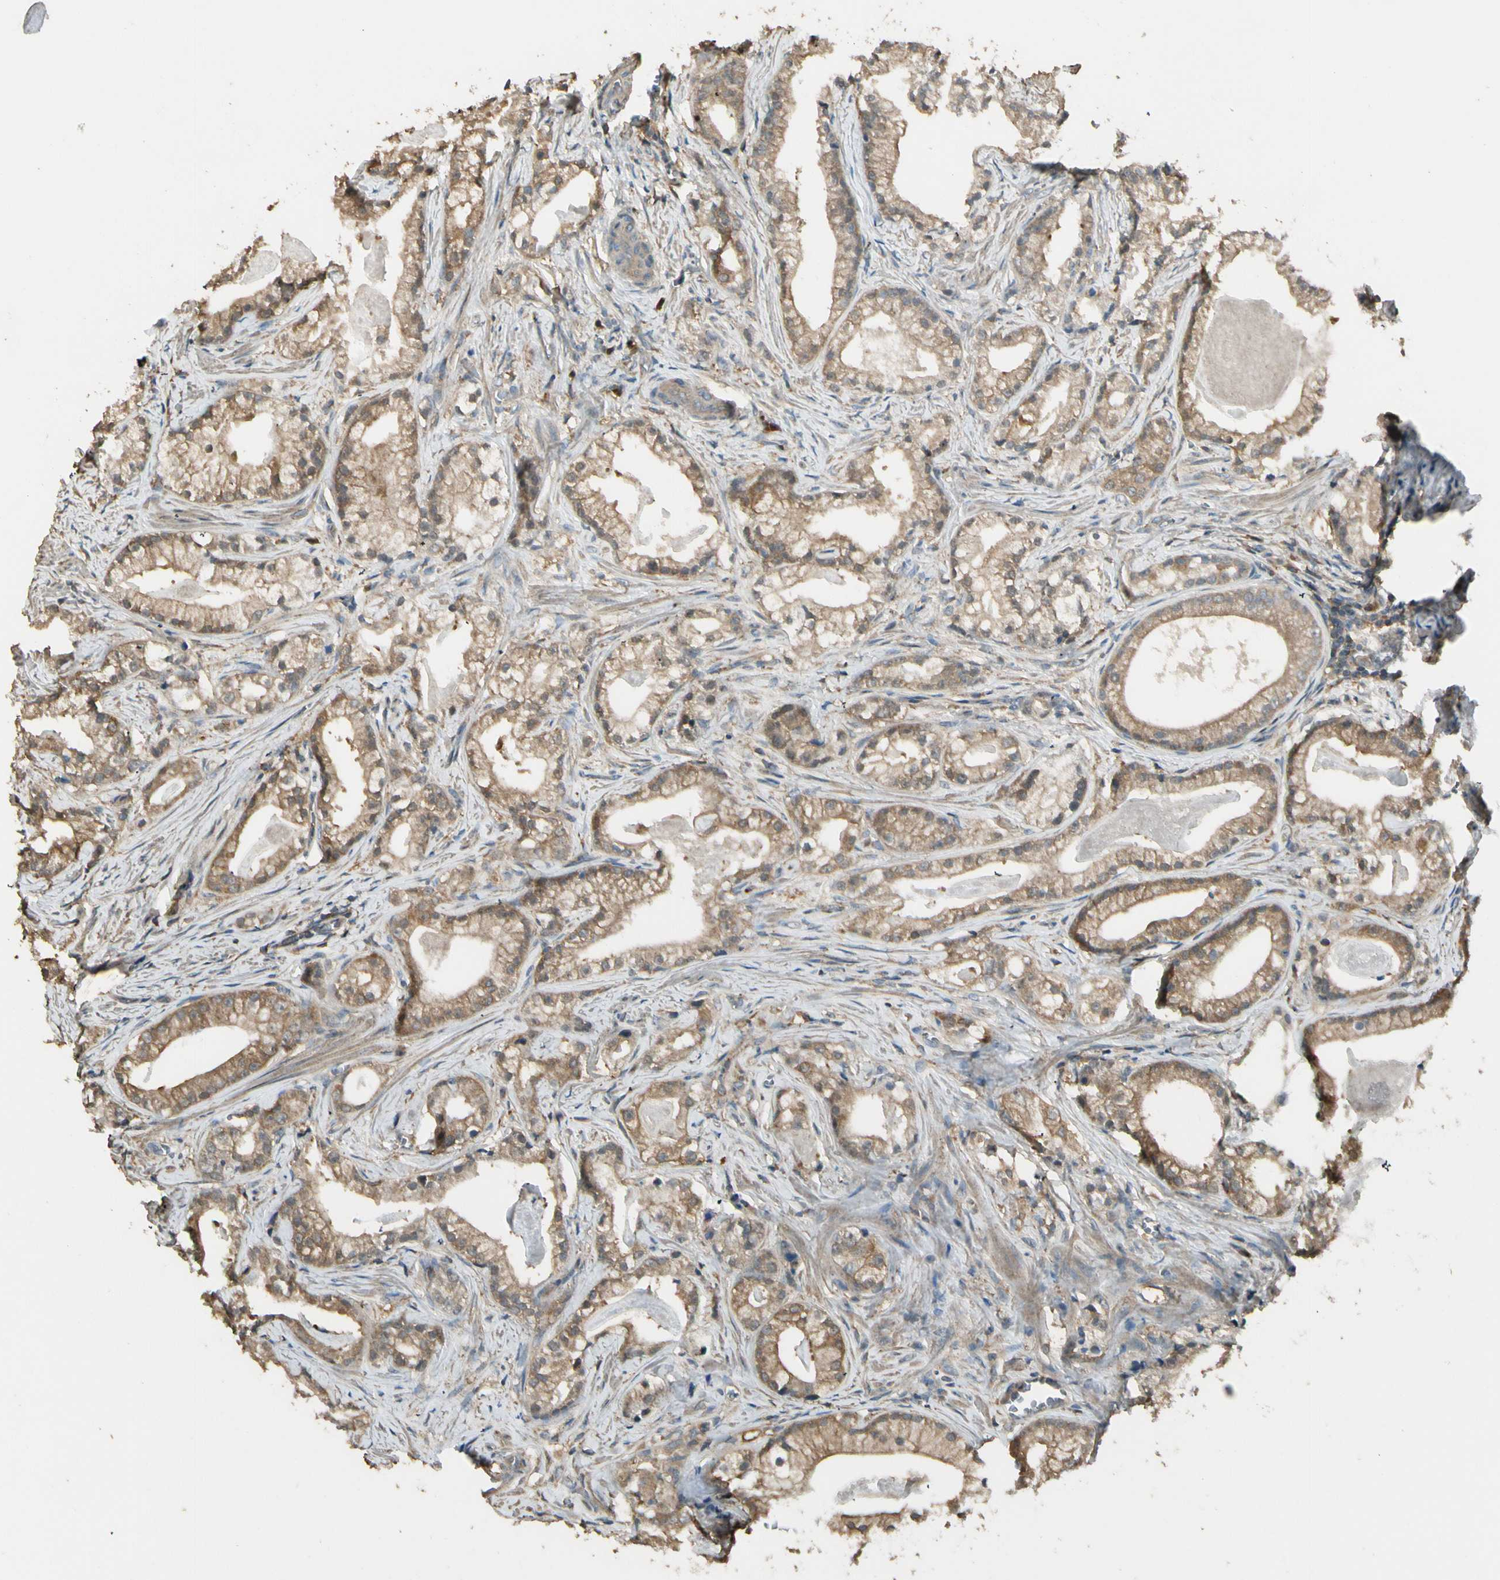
{"staining": {"intensity": "moderate", "quantity": "25%-75%", "location": "cytoplasmic/membranous"}, "tissue": "prostate cancer", "cell_type": "Tumor cells", "image_type": "cancer", "snomed": [{"axis": "morphology", "description": "Adenocarcinoma, Low grade"}, {"axis": "topography", "description": "Prostate"}], "caption": "Human prostate cancer (adenocarcinoma (low-grade)) stained for a protein (brown) displays moderate cytoplasmic/membranous positive expression in about 25%-75% of tumor cells.", "gene": "PLXNA1", "patient": {"sex": "male", "age": 59}}